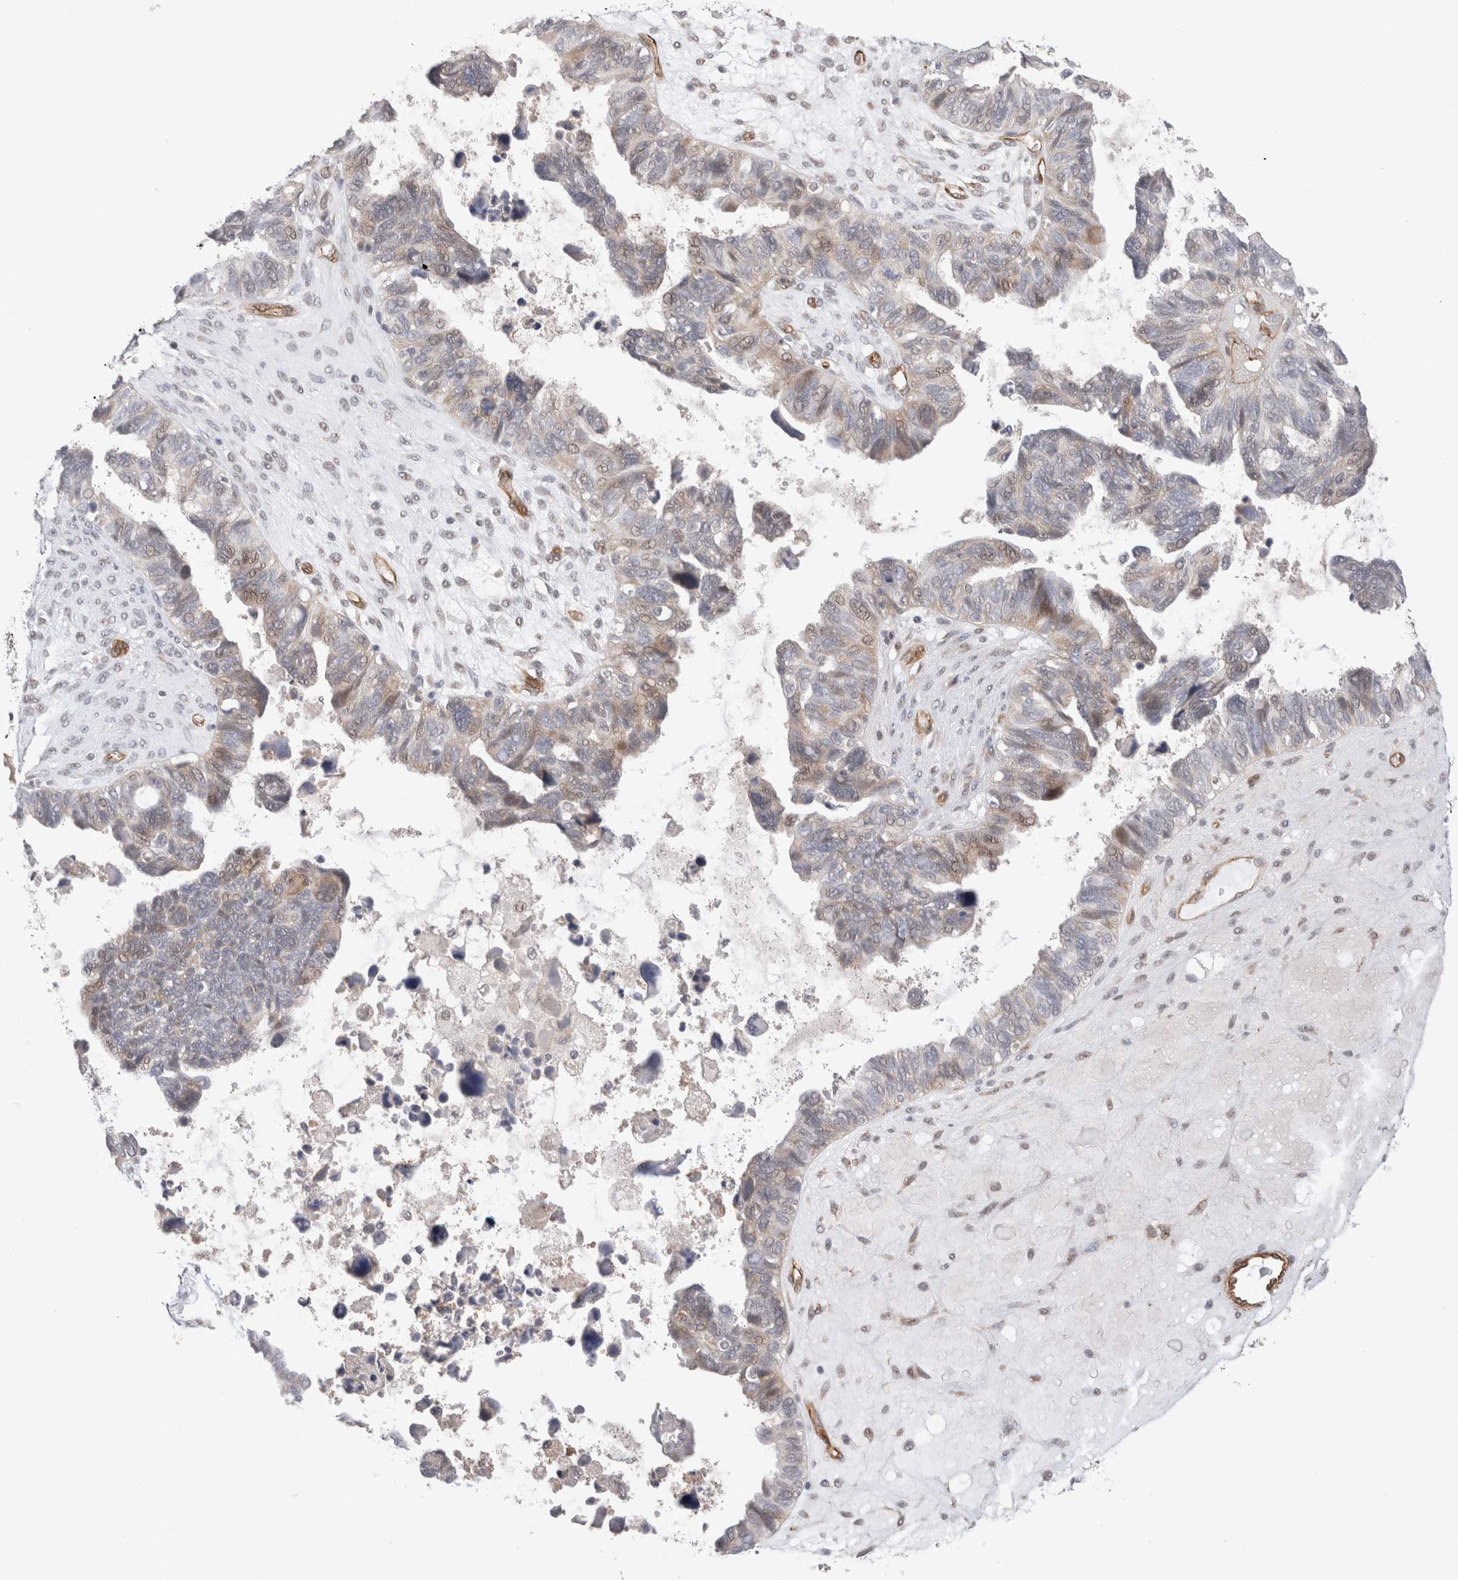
{"staining": {"intensity": "weak", "quantity": "<25%", "location": "nuclear"}, "tissue": "ovarian cancer", "cell_type": "Tumor cells", "image_type": "cancer", "snomed": [{"axis": "morphology", "description": "Cystadenocarcinoma, serous, NOS"}, {"axis": "topography", "description": "Ovary"}], "caption": "Tumor cells are negative for protein expression in human serous cystadenocarcinoma (ovarian).", "gene": "CAAP1", "patient": {"sex": "female", "age": 79}}